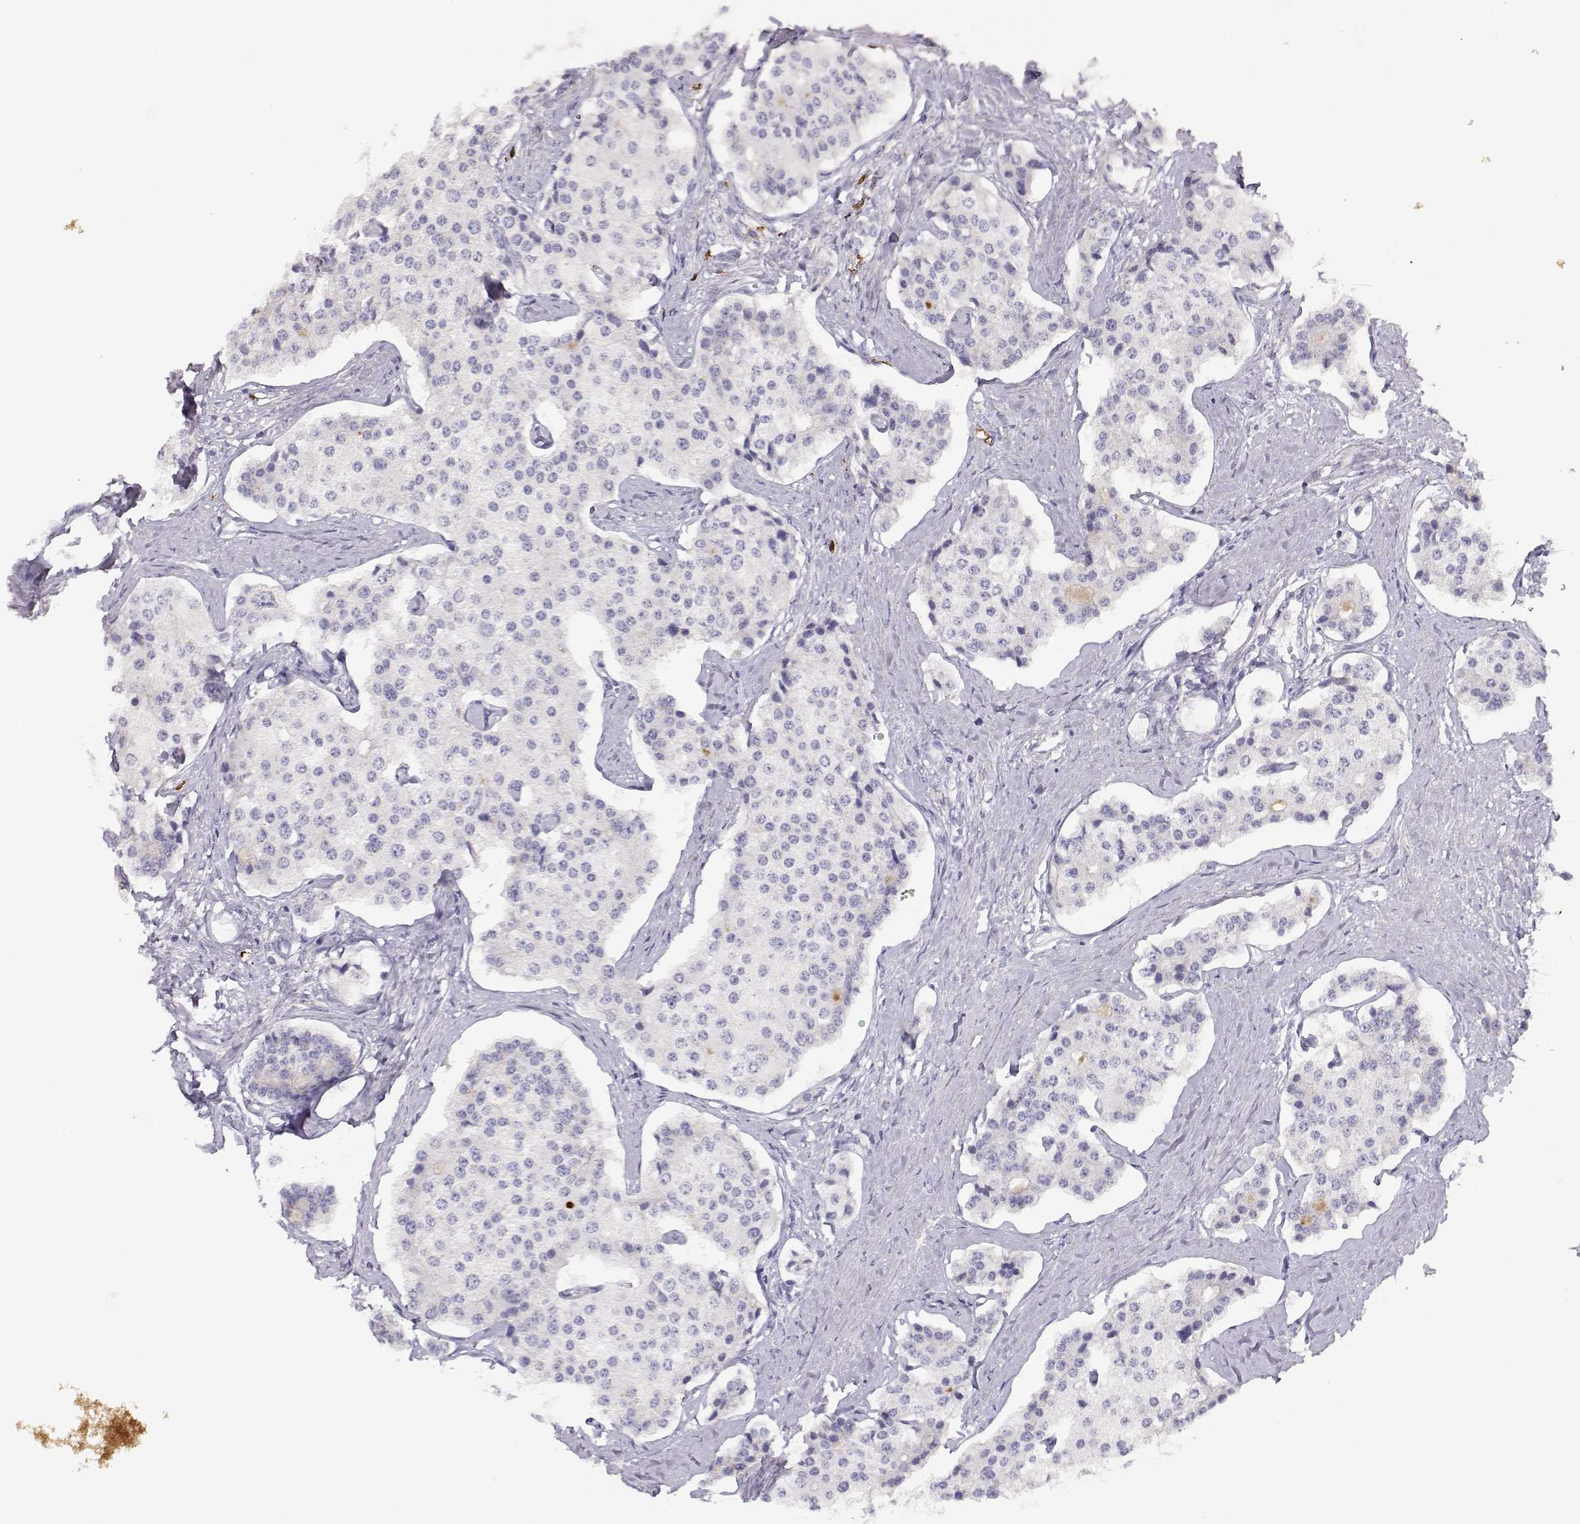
{"staining": {"intensity": "negative", "quantity": "none", "location": "none"}, "tissue": "carcinoid", "cell_type": "Tumor cells", "image_type": "cancer", "snomed": [{"axis": "morphology", "description": "Carcinoid, malignant, NOS"}, {"axis": "topography", "description": "Small intestine"}], "caption": "Immunohistochemical staining of human carcinoid (malignant) demonstrates no significant staining in tumor cells.", "gene": "CDHR1", "patient": {"sex": "female", "age": 65}}